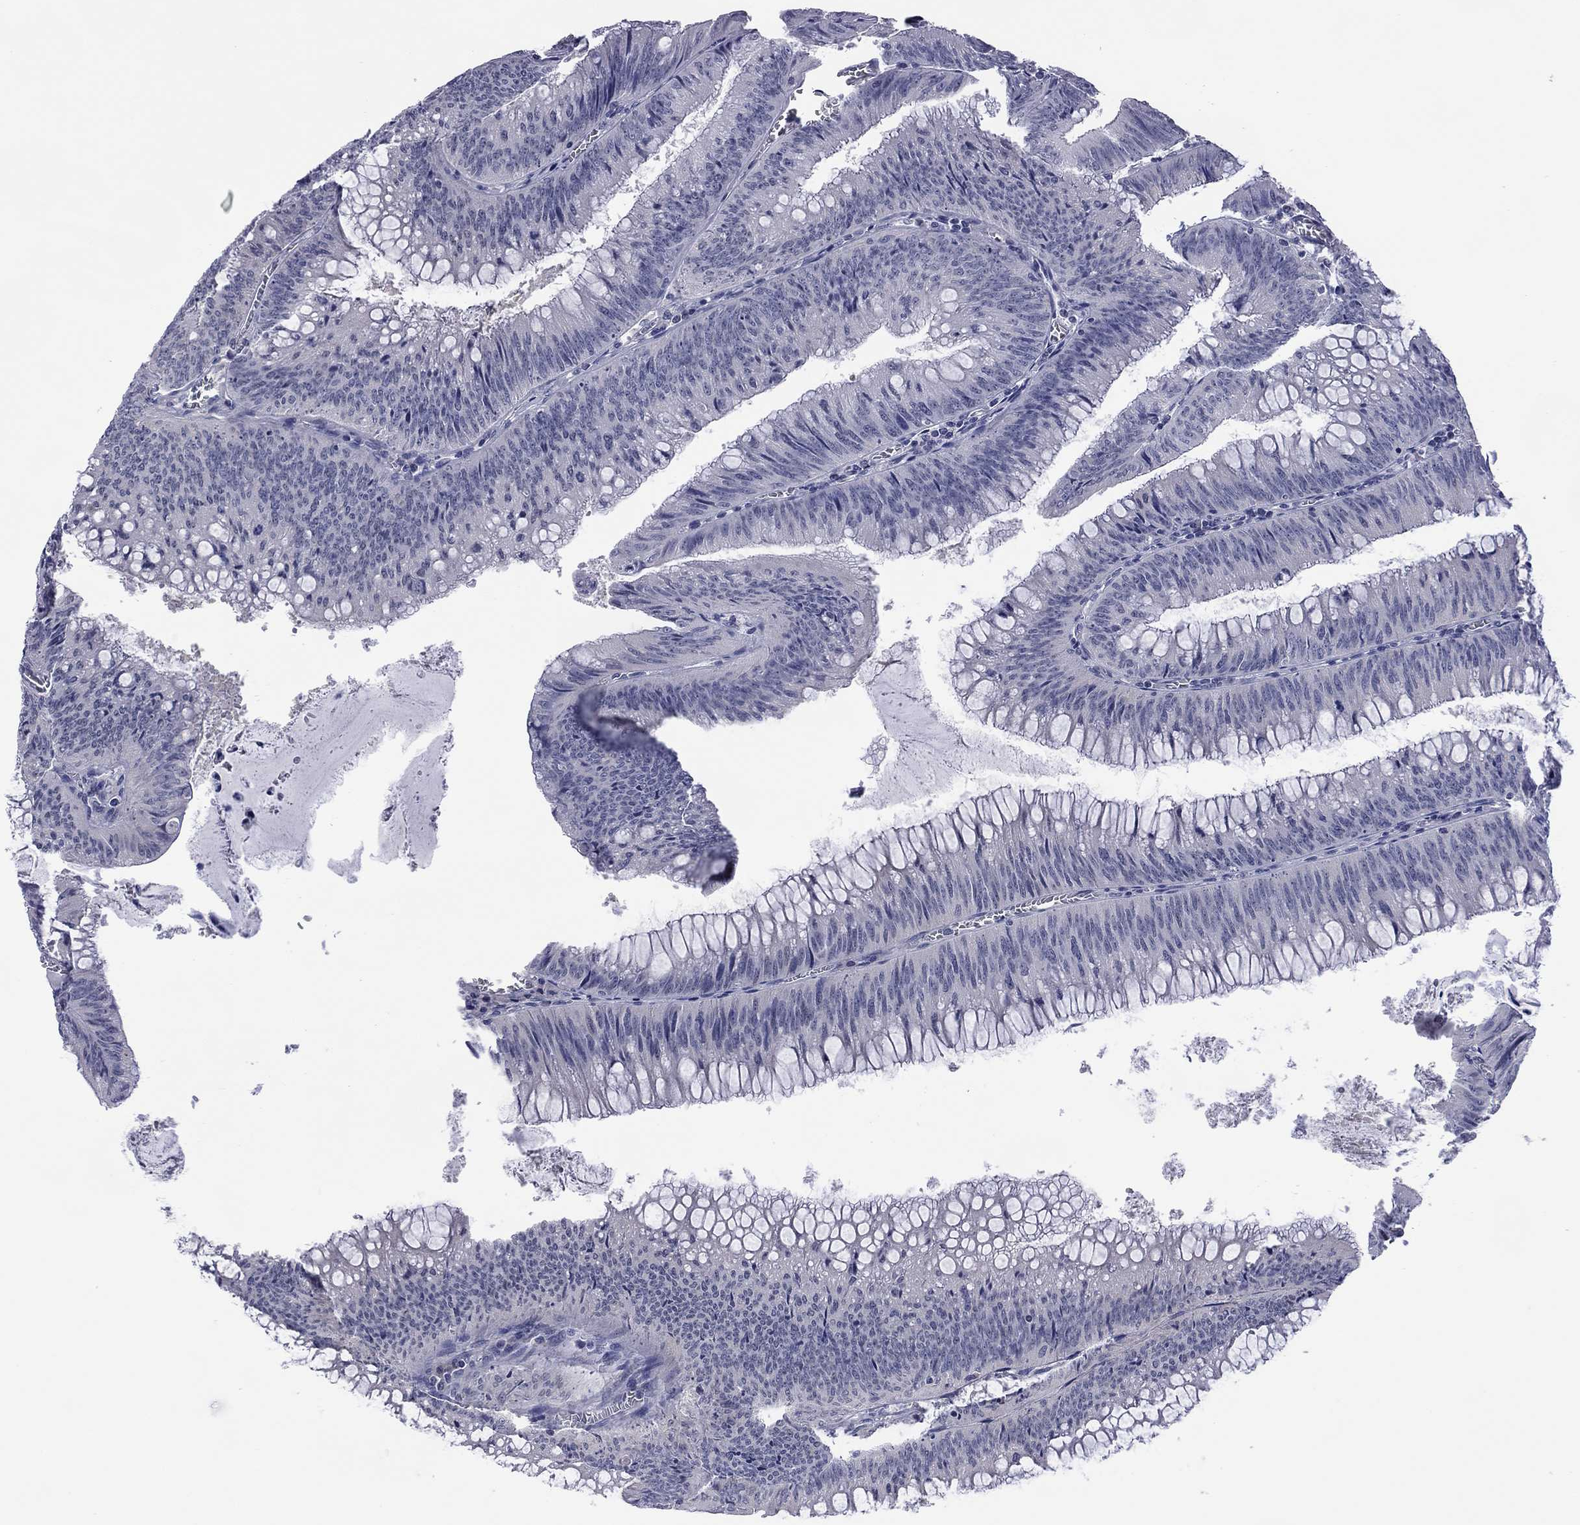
{"staining": {"intensity": "negative", "quantity": "none", "location": "none"}, "tissue": "colorectal cancer", "cell_type": "Tumor cells", "image_type": "cancer", "snomed": [{"axis": "morphology", "description": "Adenocarcinoma, NOS"}, {"axis": "topography", "description": "Rectum"}], "caption": "This is an immunohistochemistry (IHC) image of human colorectal cancer (adenocarcinoma). There is no expression in tumor cells.", "gene": "POU5F2", "patient": {"sex": "female", "age": 72}}